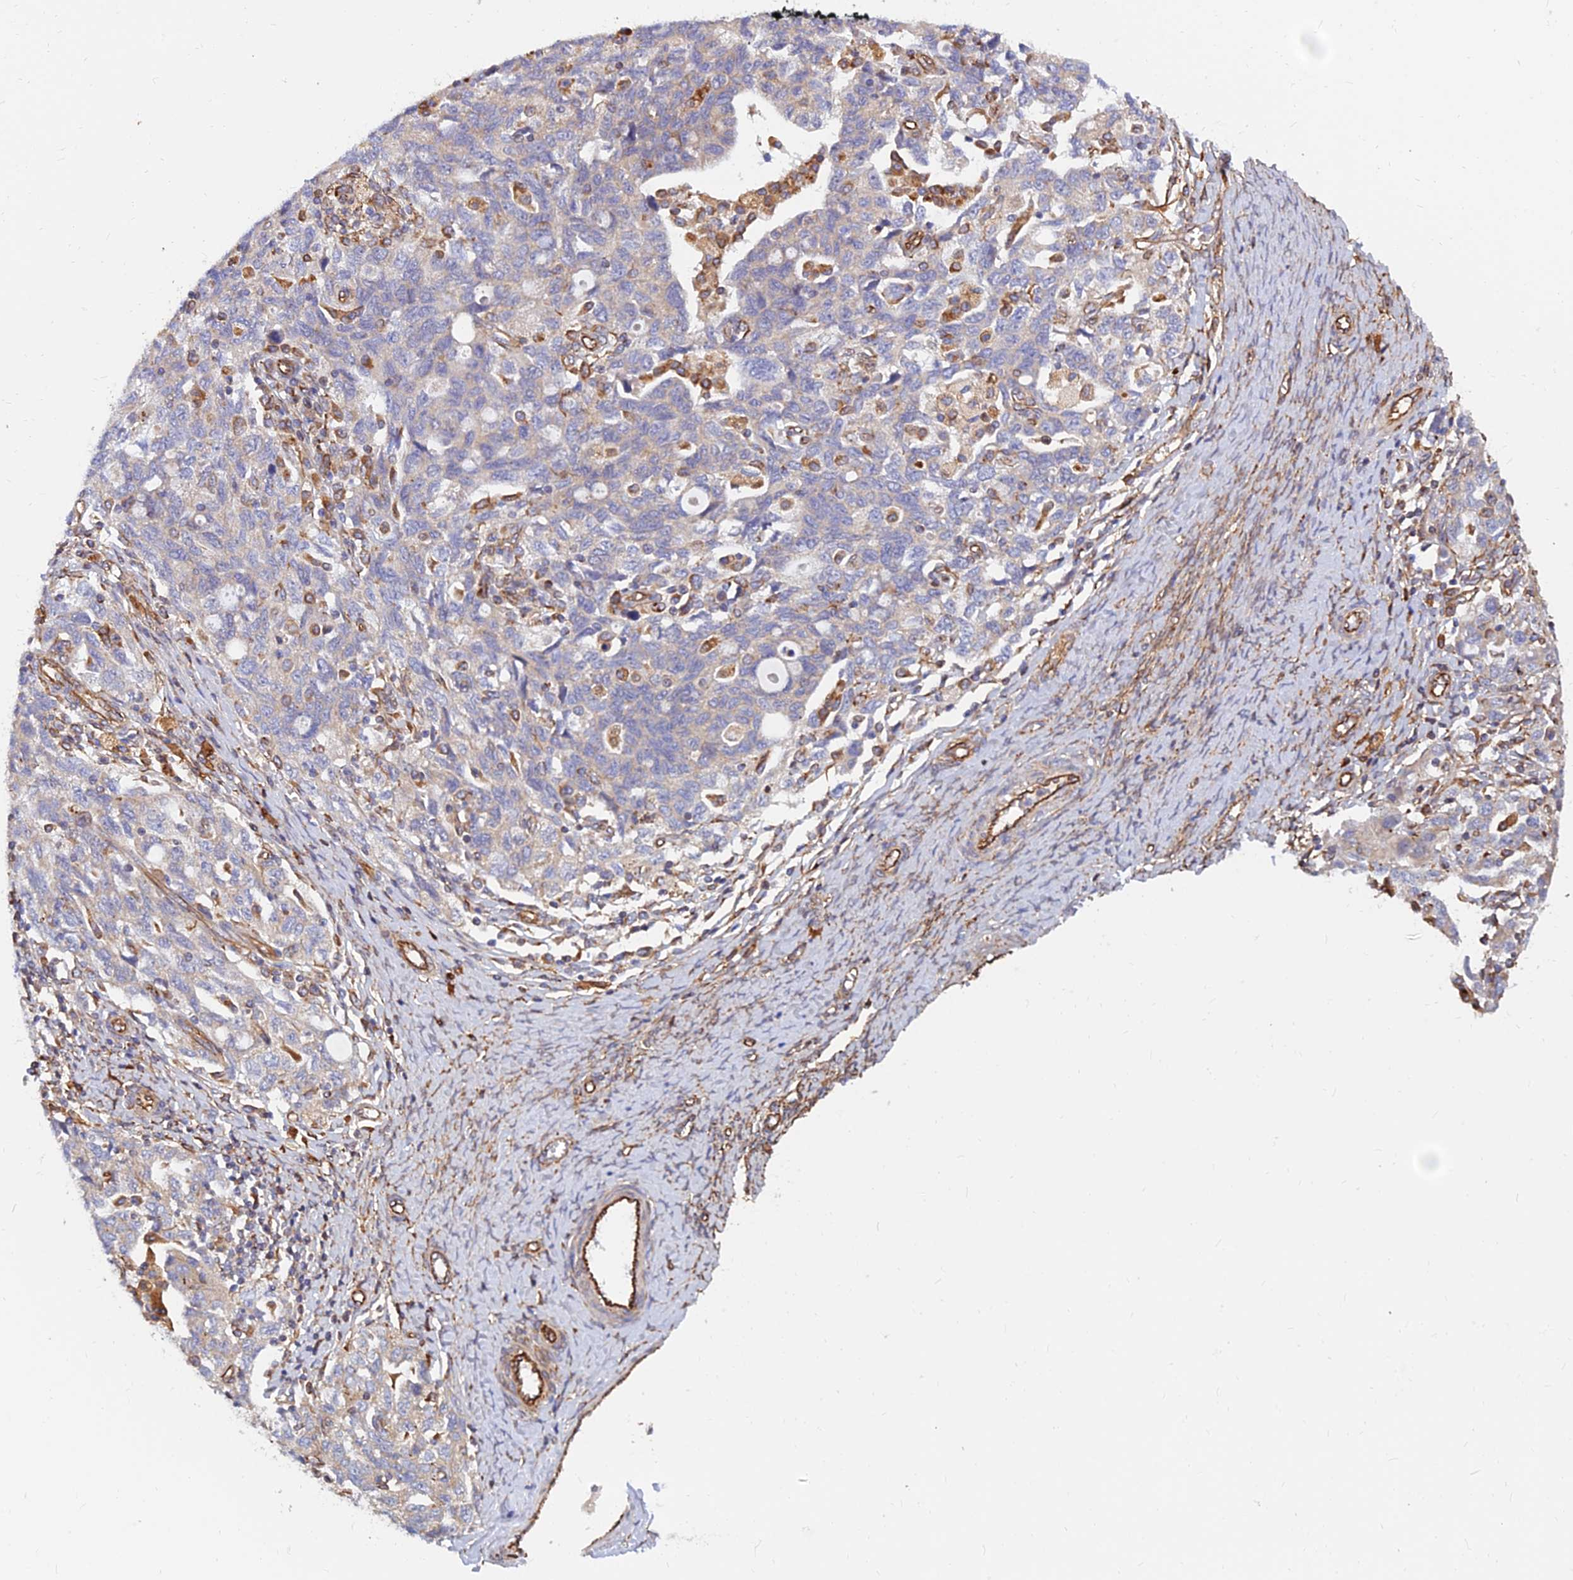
{"staining": {"intensity": "negative", "quantity": "none", "location": "none"}, "tissue": "ovarian cancer", "cell_type": "Tumor cells", "image_type": "cancer", "snomed": [{"axis": "morphology", "description": "Carcinoma, NOS"}, {"axis": "morphology", "description": "Cystadenocarcinoma, serous, NOS"}, {"axis": "topography", "description": "Ovary"}], "caption": "High power microscopy micrograph of an immunohistochemistry photomicrograph of ovarian cancer, revealing no significant expression in tumor cells.", "gene": "CDK18", "patient": {"sex": "female", "age": 69}}